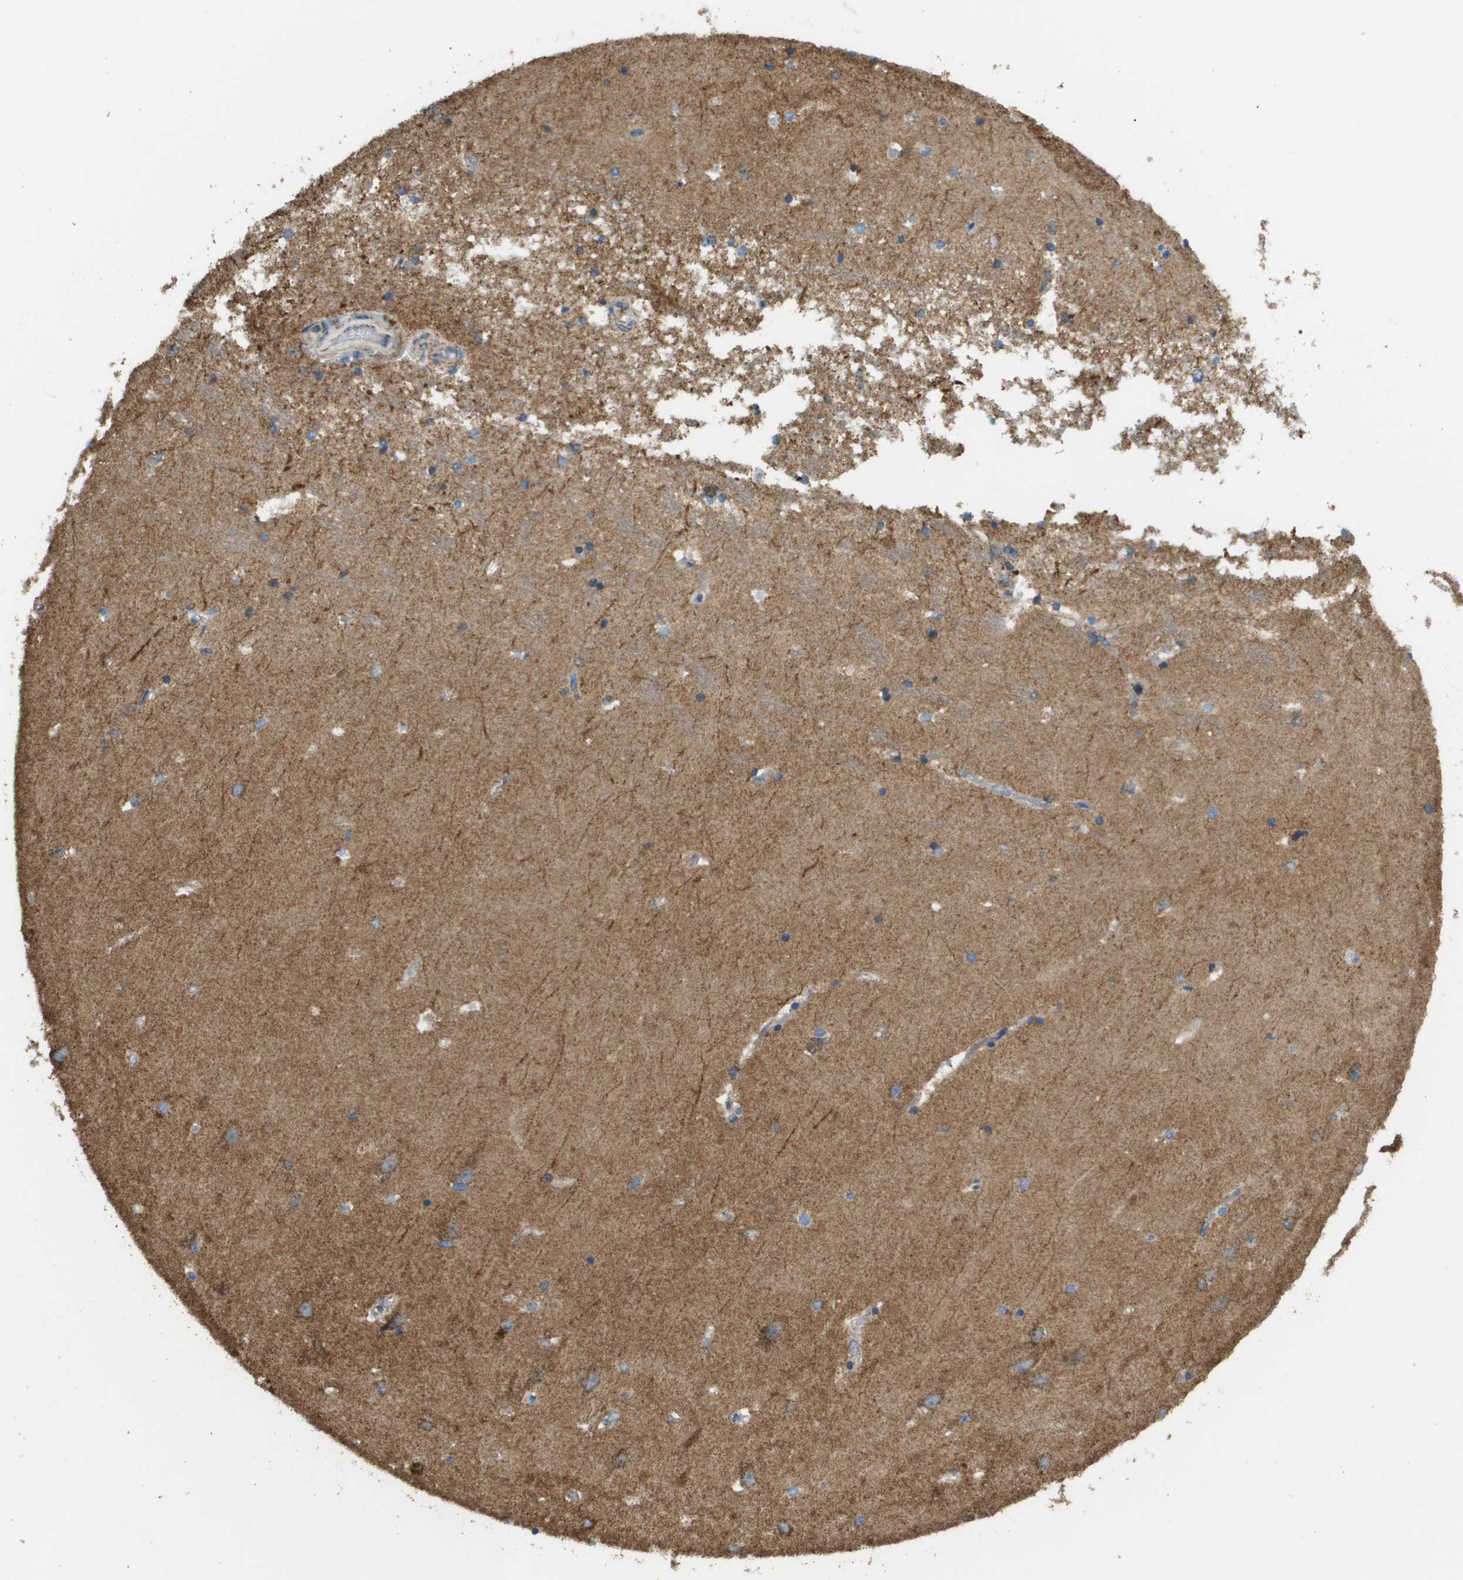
{"staining": {"intensity": "moderate", "quantity": "<25%", "location": "cytoplasmic/membranous"}, "tissue": "hippocampus", "cell_type": "Glial cells", "image_type": "normal", "snomed": [{"axis": "morphology", "description": "Normal tissue, NOS"}, {"axis": "topography", "description": "Hippocampus"}], "caption": "High-power microscopy captured an immunohistochemistry micrograph of normal hippocampus, revealing moderate cytoplasmic/membranous expression in about <25% of glial cells.", "gene": "NRK", "patient": {"sex": "male", "age": 45}}